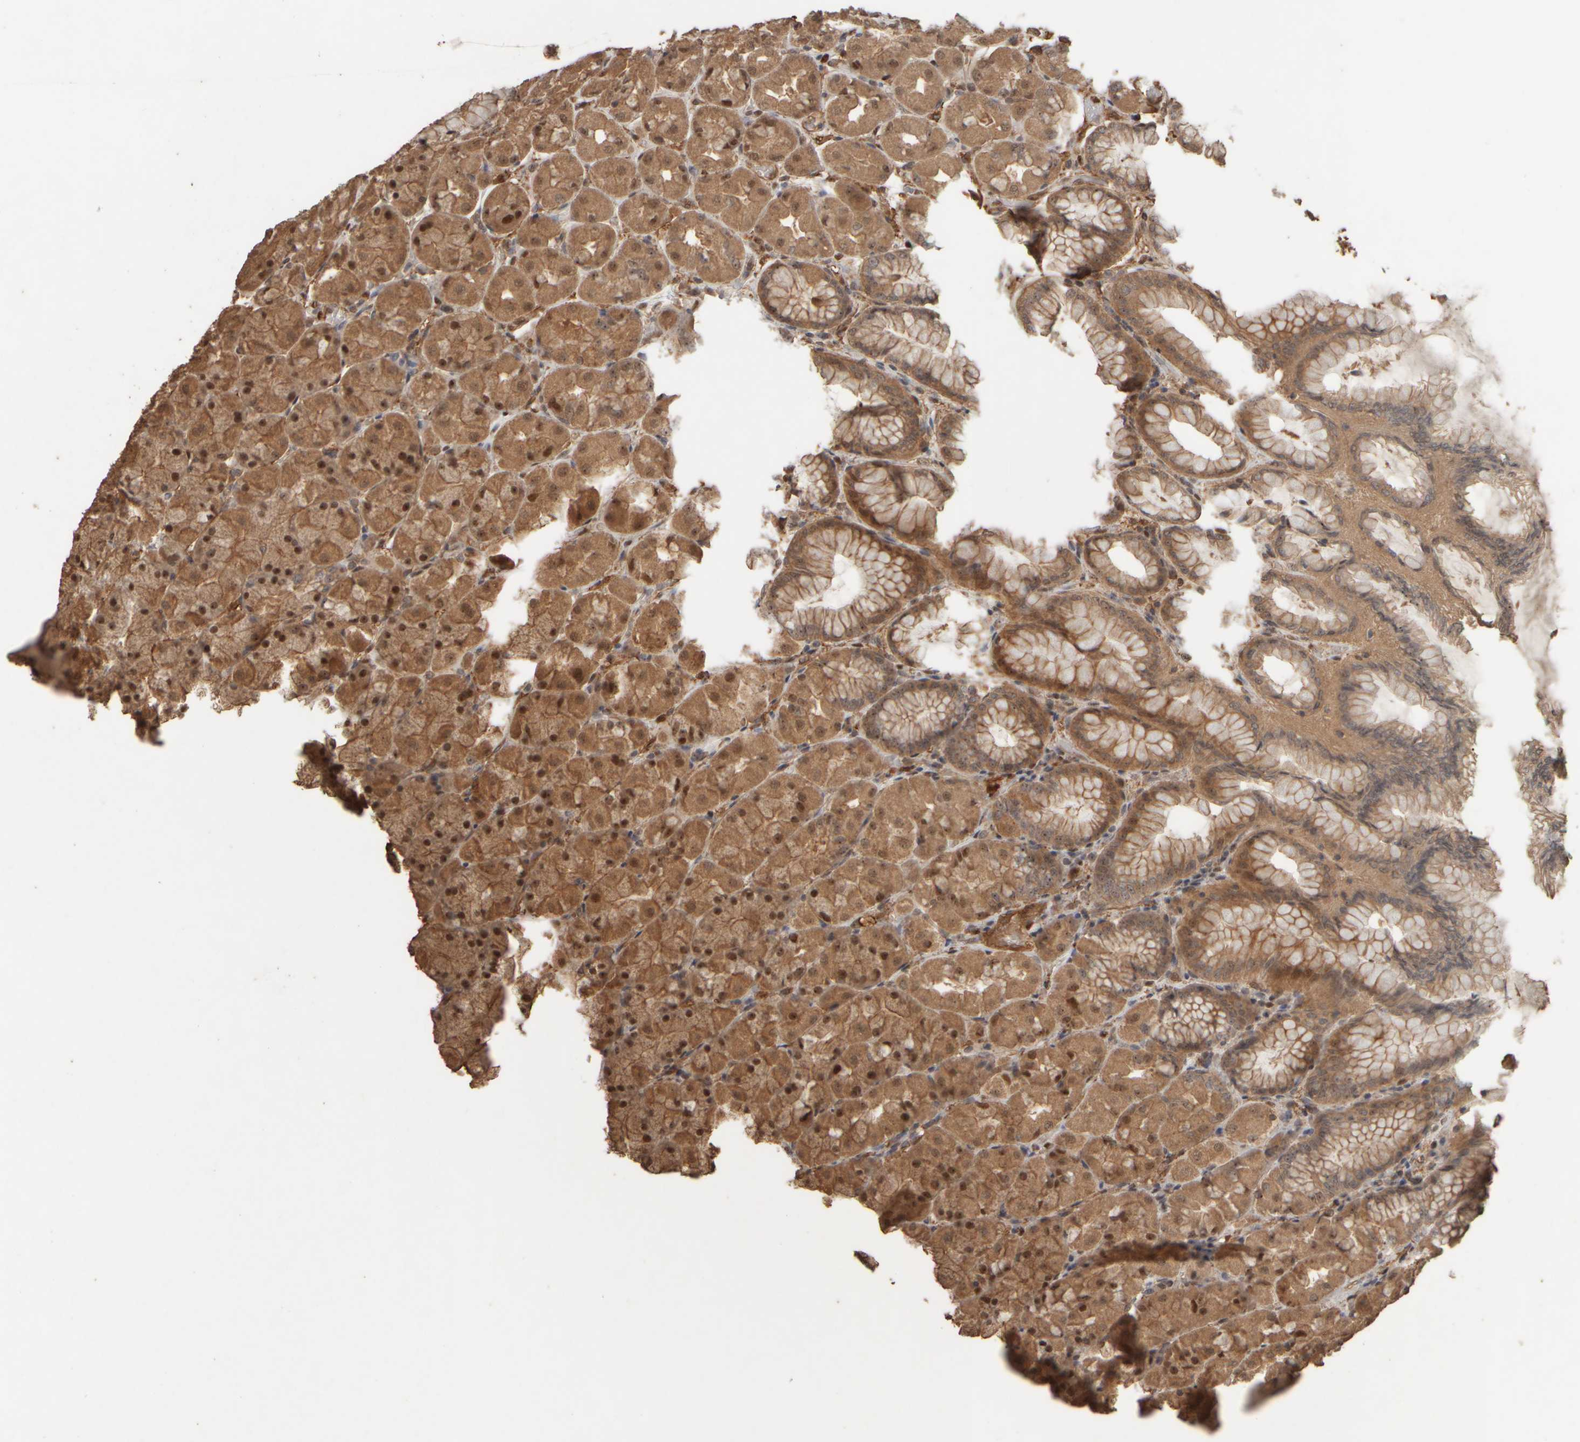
{"staining": {"intensity": "moderate", "quantity": ">75%", "location": "cytoplasmic/membranous,nuclear"}, "tissue": "stomach", "cell_type": "Glandular cells", "image_type": "normal", "snomed": [{"axis": "morphology", "description": "Normal tissue, NOS"}, {"axis": "topography", "description": "Stomach, upper"}], "caption": "Immunohistochemistry (IHC) of unremarkable human stomach exhibits medium levels of moderate cytoplasmic/membranous,nuclear expression in approximately >75% of glandular cells.", "gene": "SPHK1", "patient": {"sex": "female", "age": 56}}